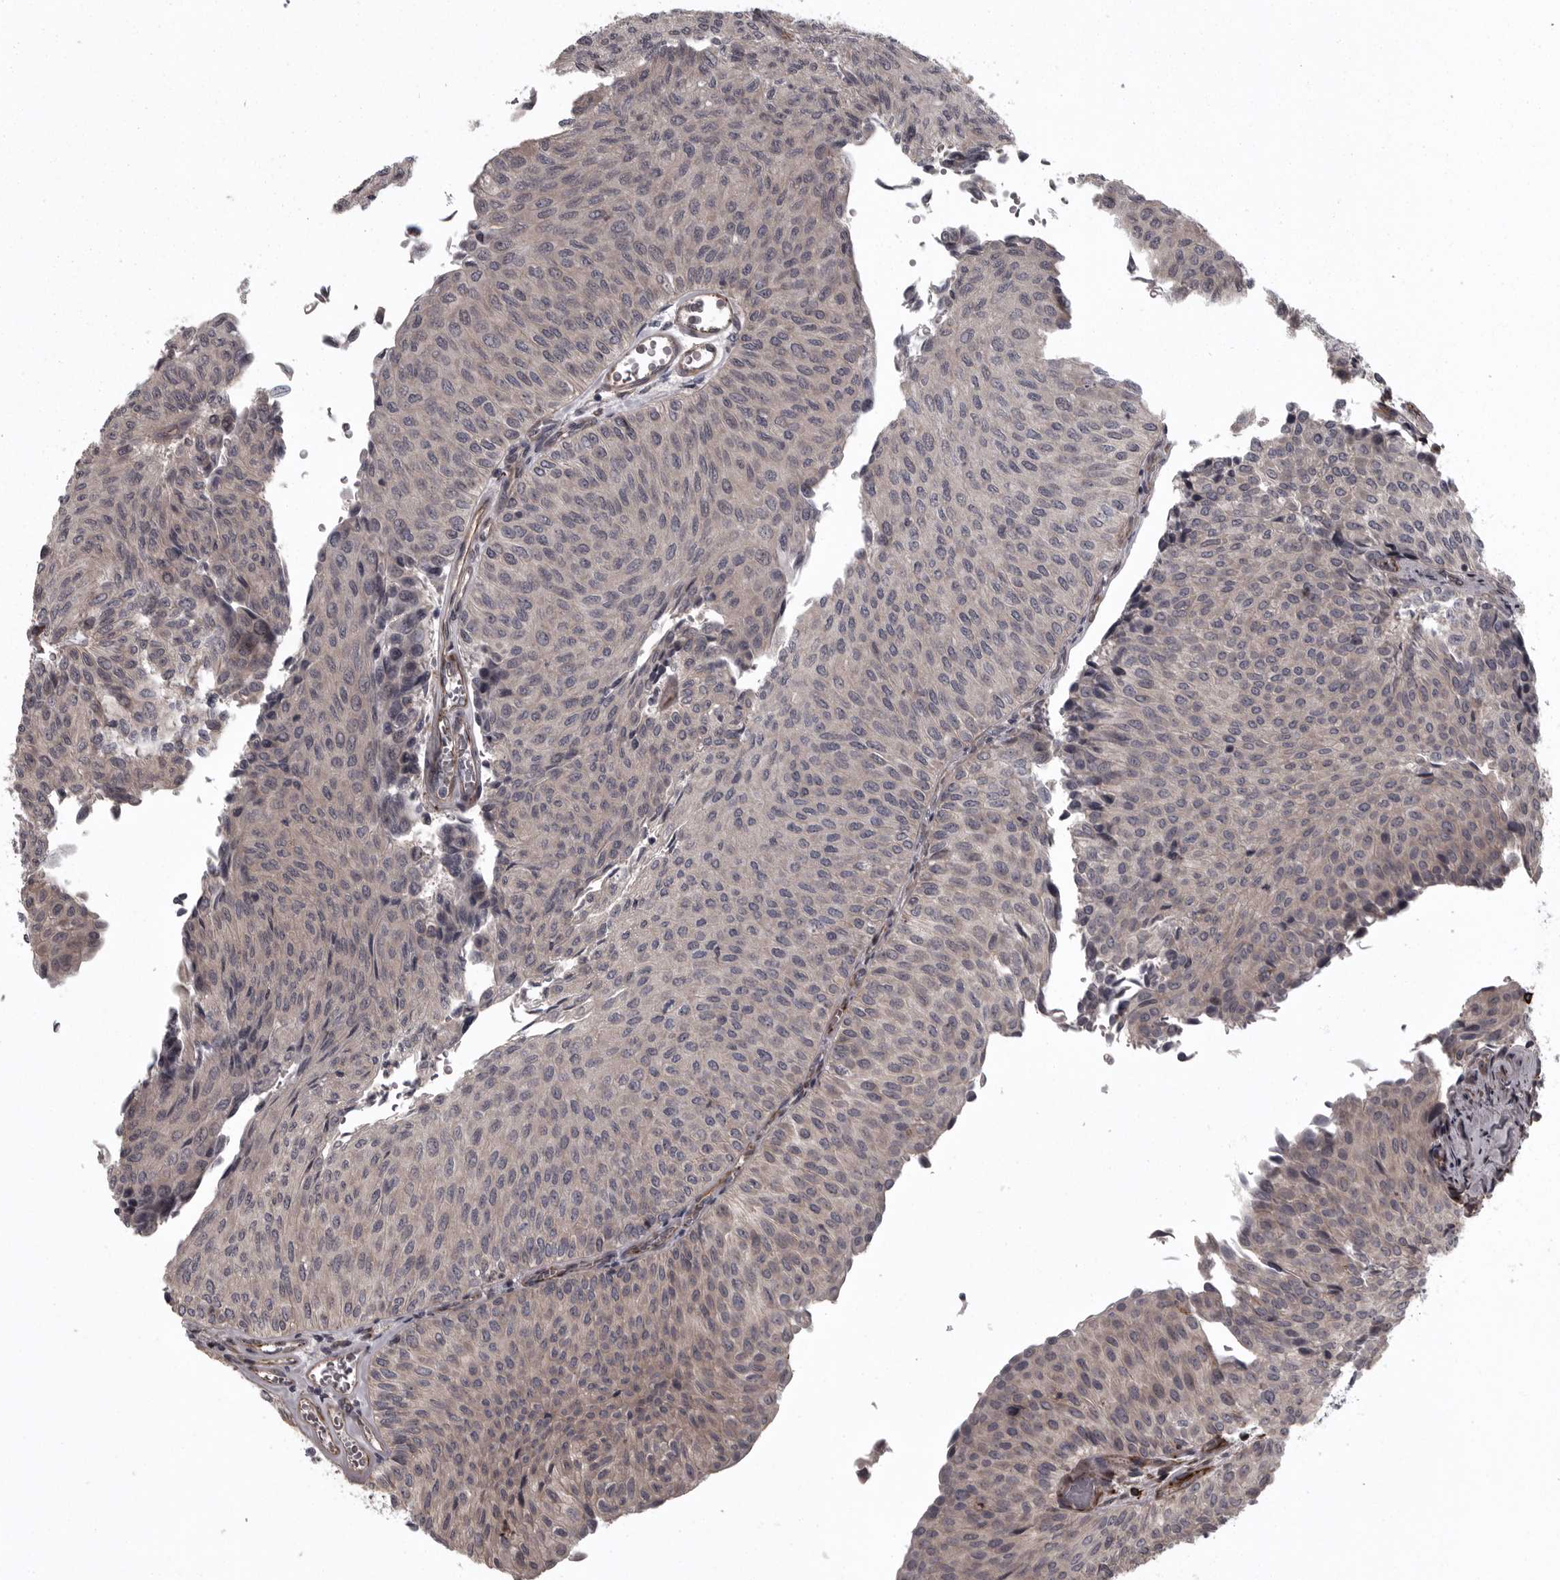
{"staining": {"intensity": "negative", "quantity": "none", "location": "none"}, "tissue": "urothelial cancer", "cell_type": "Tumor cells", "image_type": "cancer", "snomed": [{"axis": "morphology", "description": "Urothelial carcinoma, Low grade"}, {"axis": "topography", "description": "Urinary bladder"}], "caption": "Urothelial cancer stained for a protein using IHC reveals no staining tumor cells.", "gene": "FAAP100", "patient": {"sex": "male", "age": 78}}